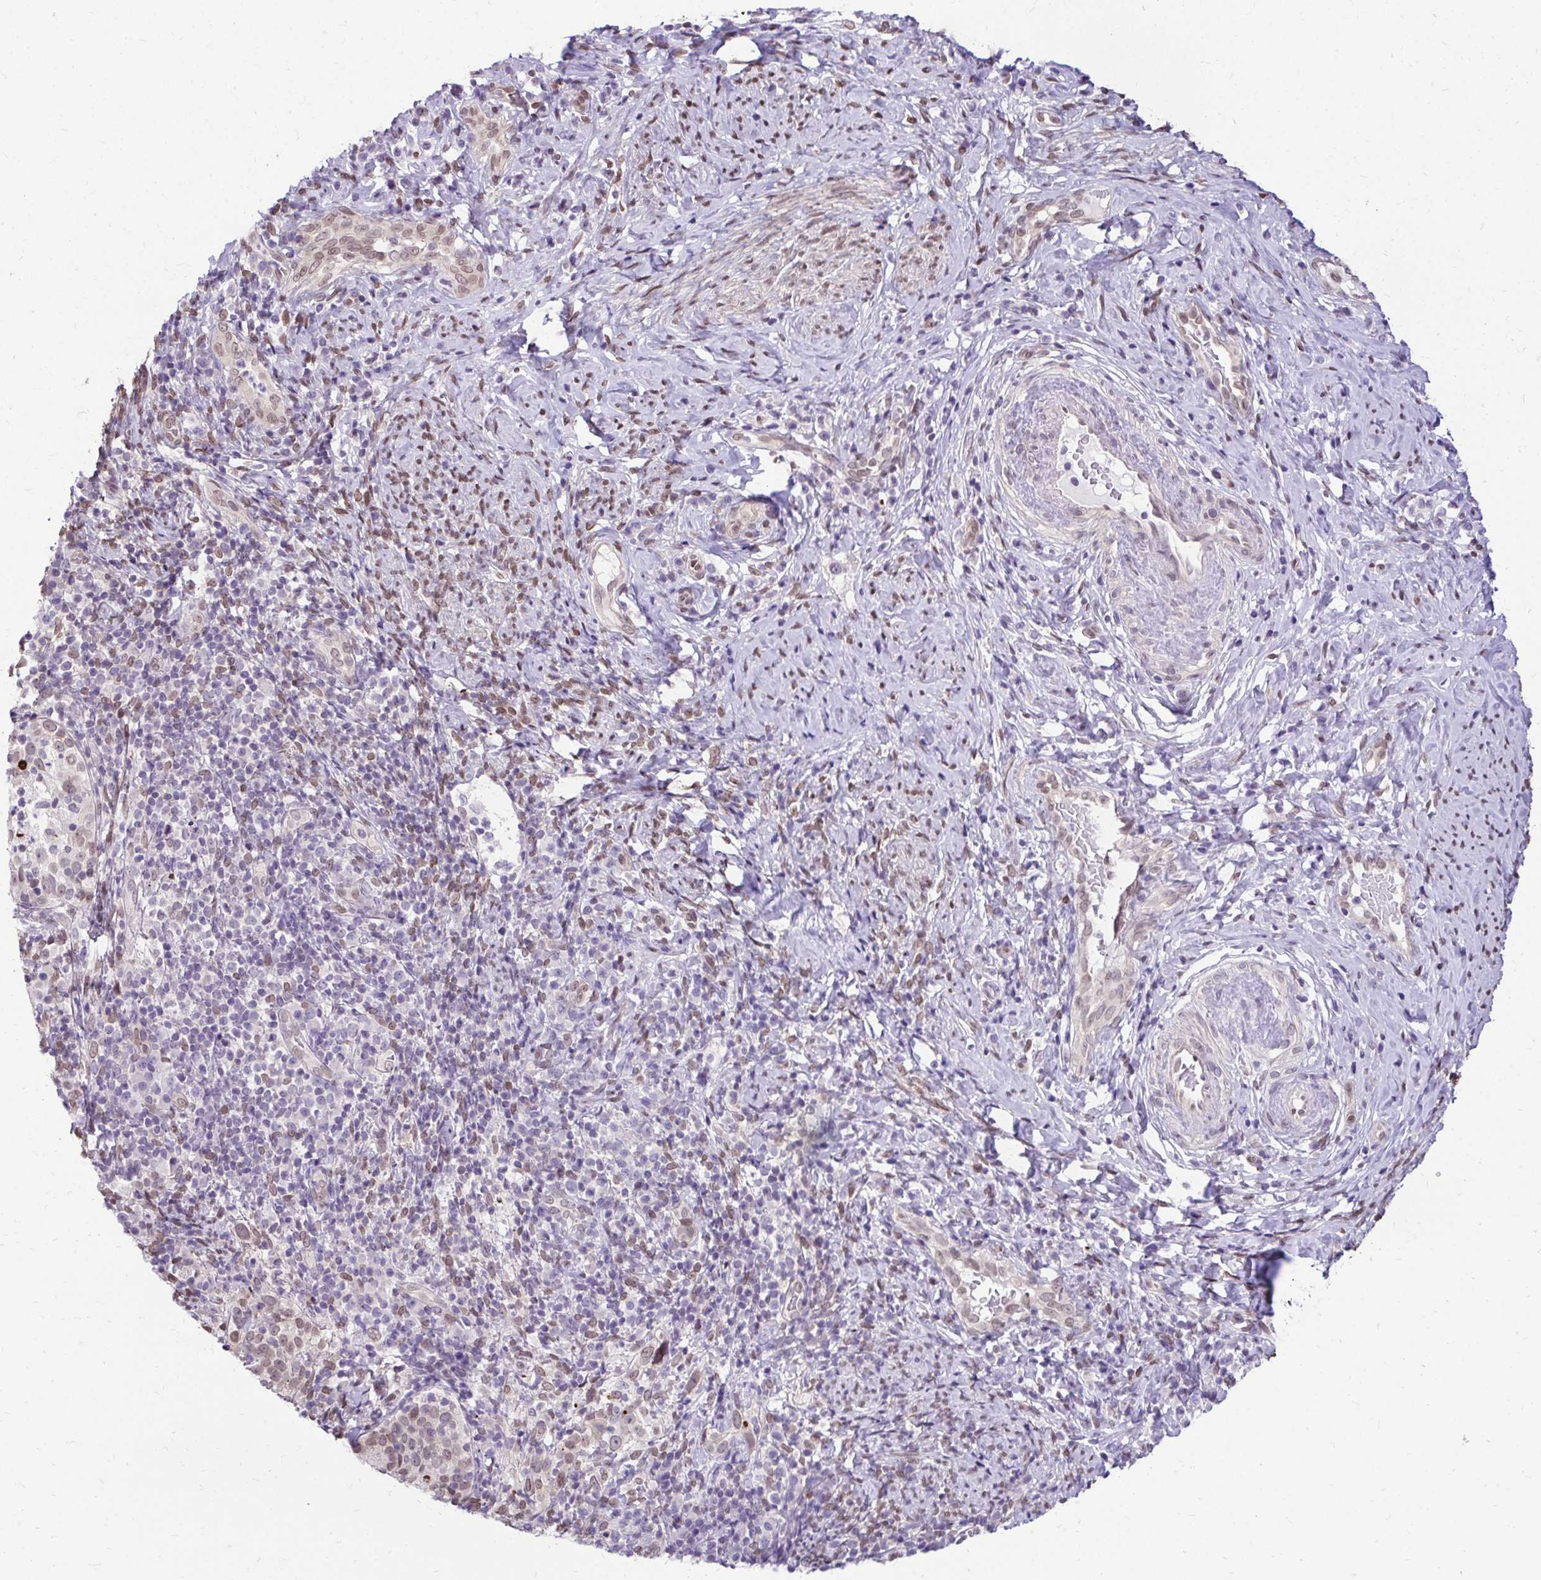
{"staining": {"intensity": "moderate", "quantity": ">75%", "location": "nuclear"}, "tissue": "cervical cancer", "cell_type": "Tumor cells", "image_type": "cancer", "snomed": [{"axis": "morphology", "description": "Squamous cell carcinoma, NOS"}, {"axis": "topography", "description": "Cervix"}], "caption": "A medium amount of moderate nuclear positivity is identified in about >75% of tumor cells in cervical squamous cell carcinoma tissue. The protein is shown in brown color, while the nuclei are stained blue.", "gene": "BANF1", "patient": {"sex": "female", "age": 75}}